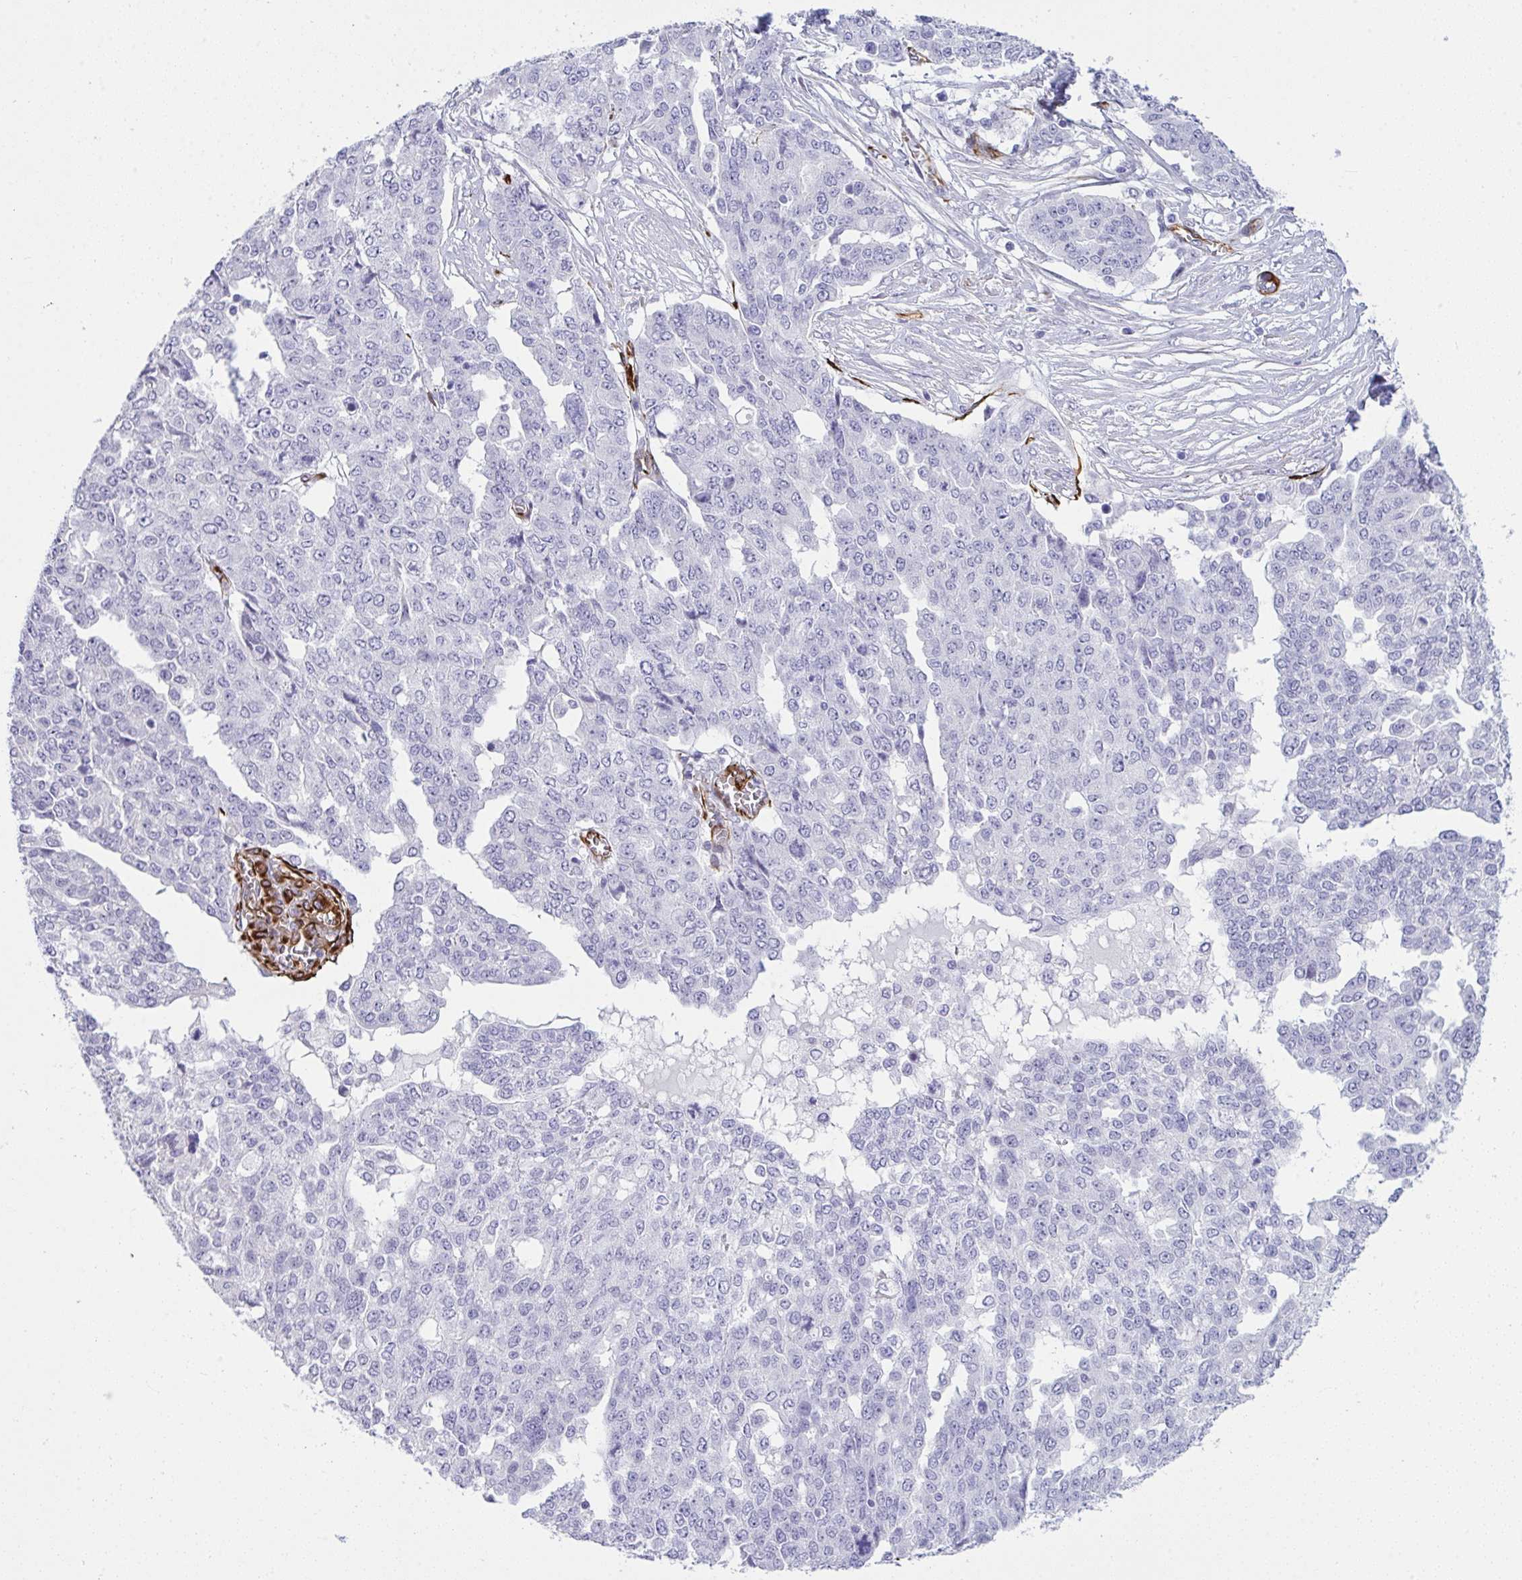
{"staining": {"intensity": "negative", "quantity": "none", "location": "none"}, "tissue": "ovarian cancer", "cell_type": "Tumor cells", "image_type": "cancer", "snomed": [{"axis": "morphology", "description": "Cystadenocarcinoma, serous, NOS"}, {"axis": "topography", "description": "Soft tissue"}, {"axis": "topography", "description": "Ovary"}], "caption": "Serous cystadenocarcinoma (ovarian) stained for a protein using IHC displays no expression tumor cells.", "gene": "SLC35B1", "patient": {"sex": "female", "age": 57}}